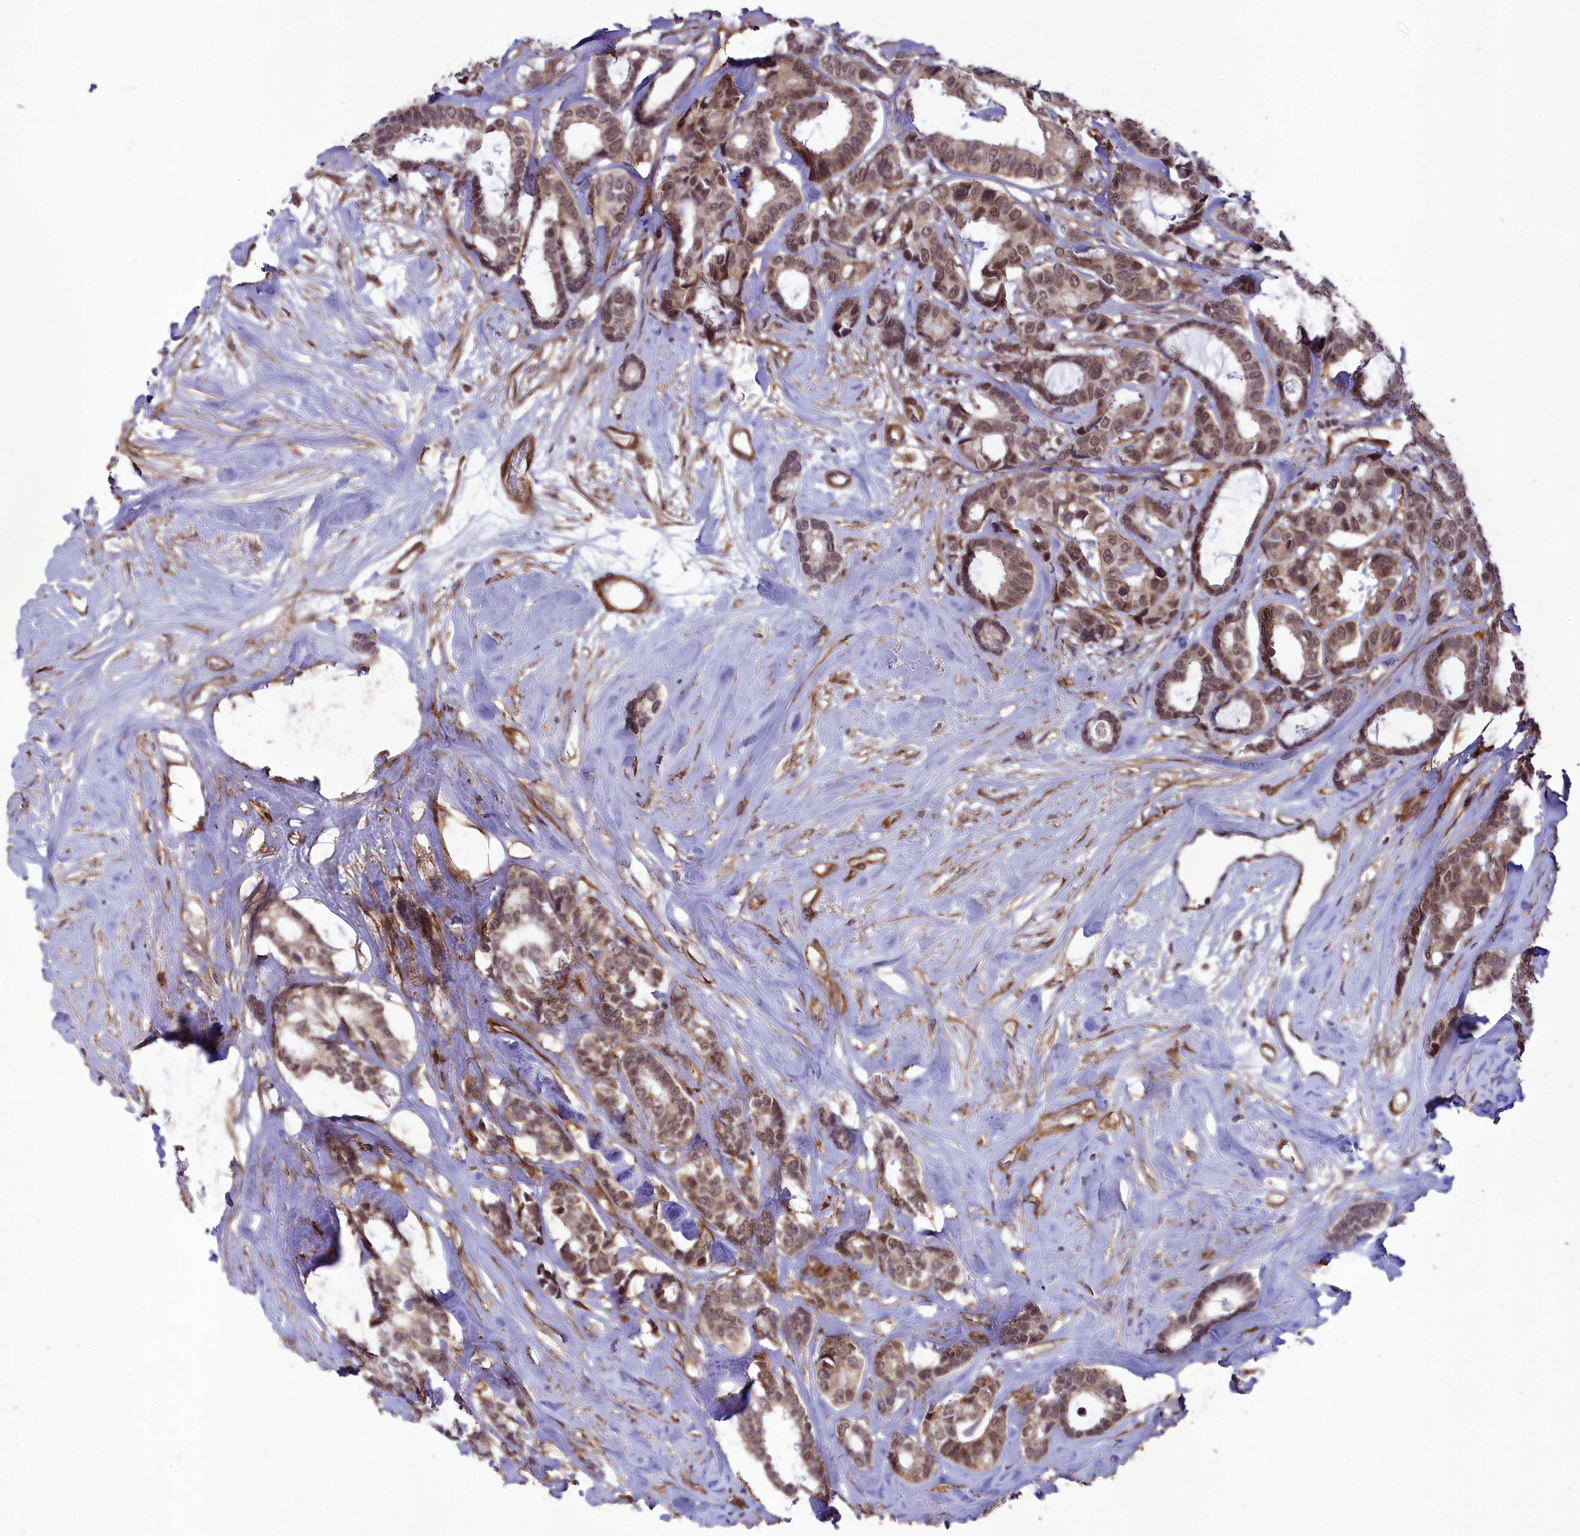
{"staining": {"intensity": "moderate", "quantity": ">75%", "location": "cytoplasmic/membranous,nuclear"}, "tissue": "breast cancer", "cell_type": "Tumor cells", "image_type": "cancer", "snomed": [{"axis": "morphology", "description": "Duct carcinoma"}, {"axis": "topography", "description": "Breast"}], "caption": "IHC photomicrograph of human breast intraductal carcinoma stained for a protein (brown), which exhibits medium levels of moderate cytoplasmic/membranous and nuclear staining in approximately >75% of tumor cells.", "gene": "TNS1", "patient": {"sex": "female", "age": 87}}